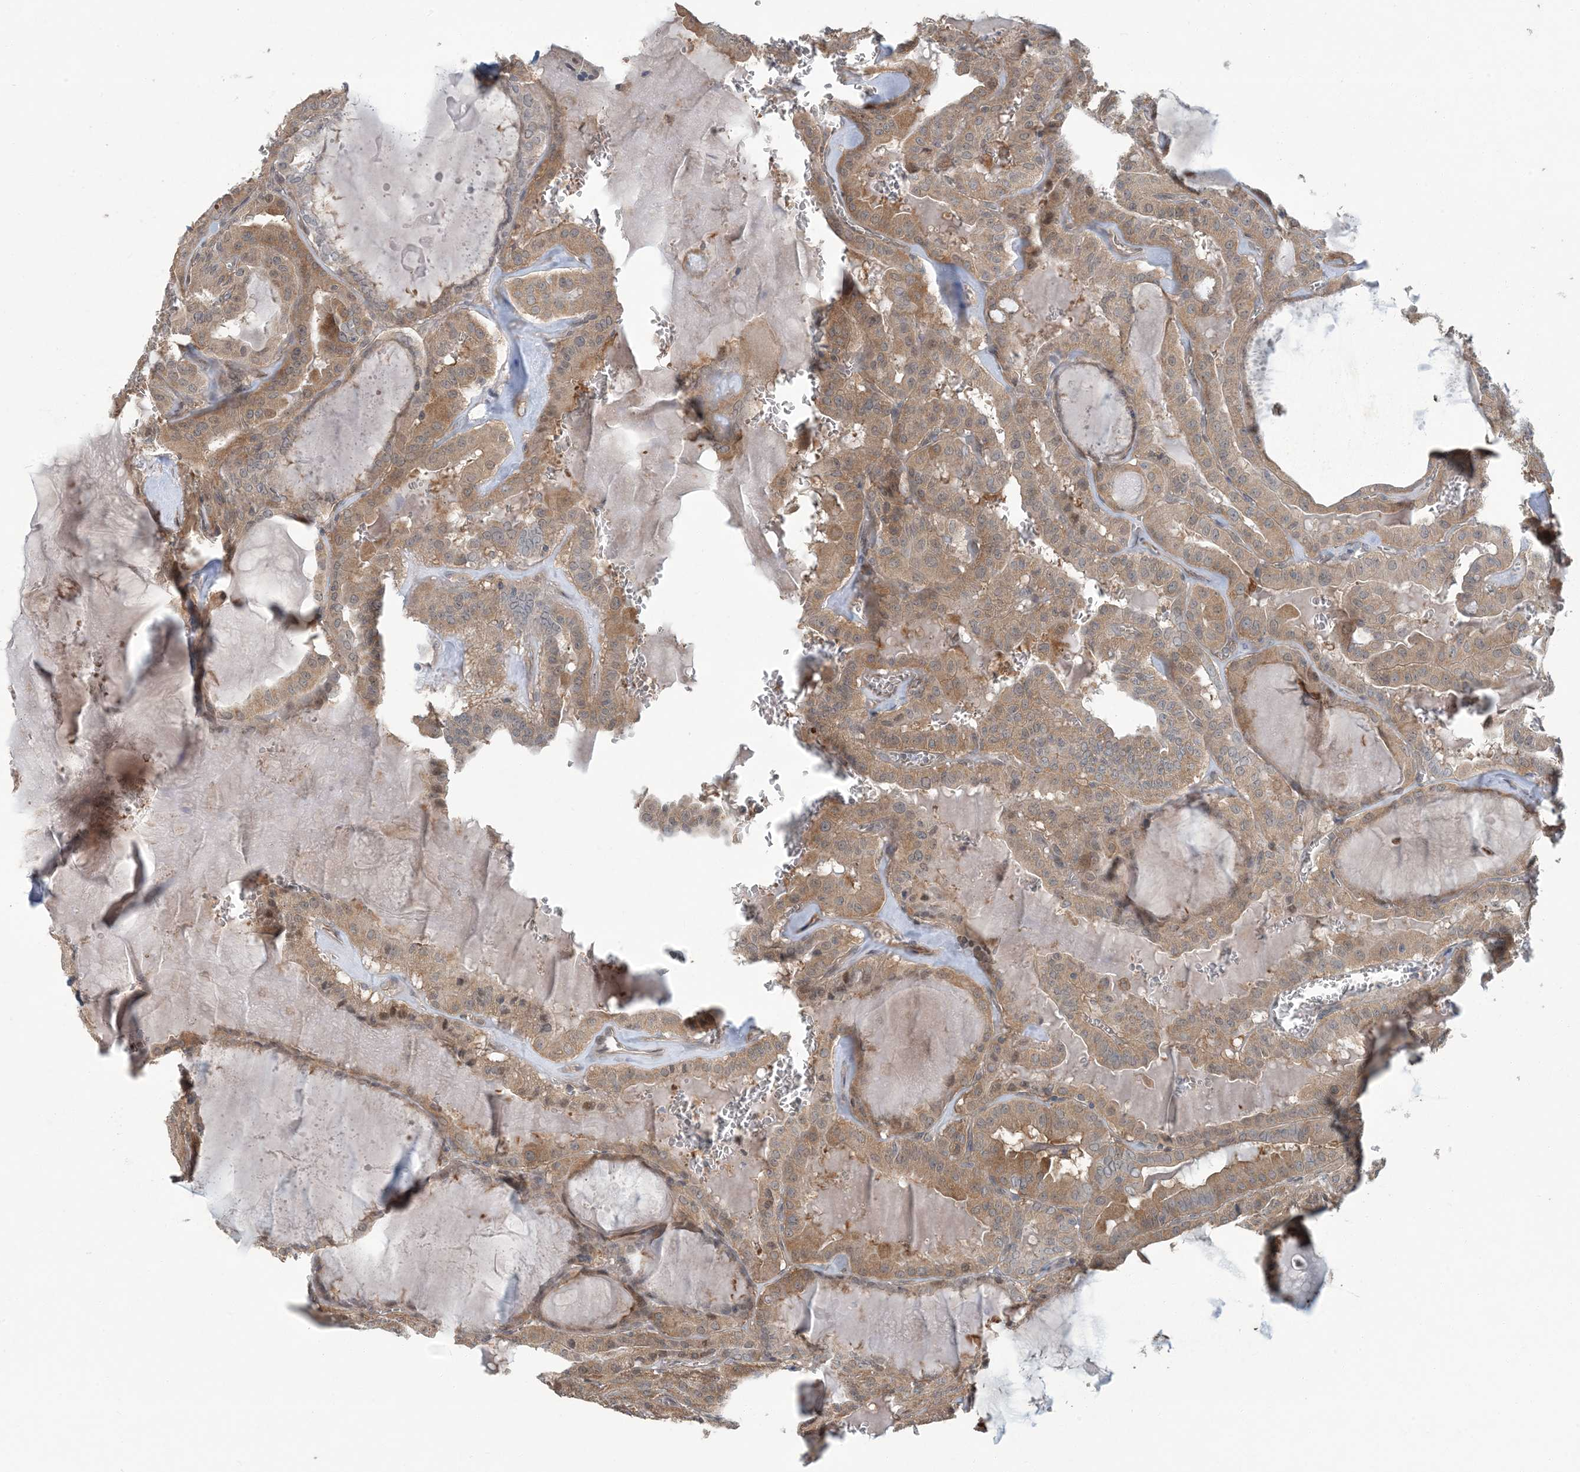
{"staining": {"intensity": "moderate", "quantity": ">75%", "location": "cytoplasmic/membranous"}, "tissue": "thyroid cancer", "cell_type": "Tumor cells", "image_type": "cancer", "snomed": [{"axis": "morphology", "description": "Papillary adenocarcinoma, NOS"}, {"axis": "topography", "description": "Thyroid gland"}], "caption": "Immunohistochemical staining of thyroid cancer exhibits medium levels of moderate cytoplasmic/membranous protein expression in approximately >75% of tumor cells.", "gene": "ERI2", "patient": {"sex": "male", "age": 52}}